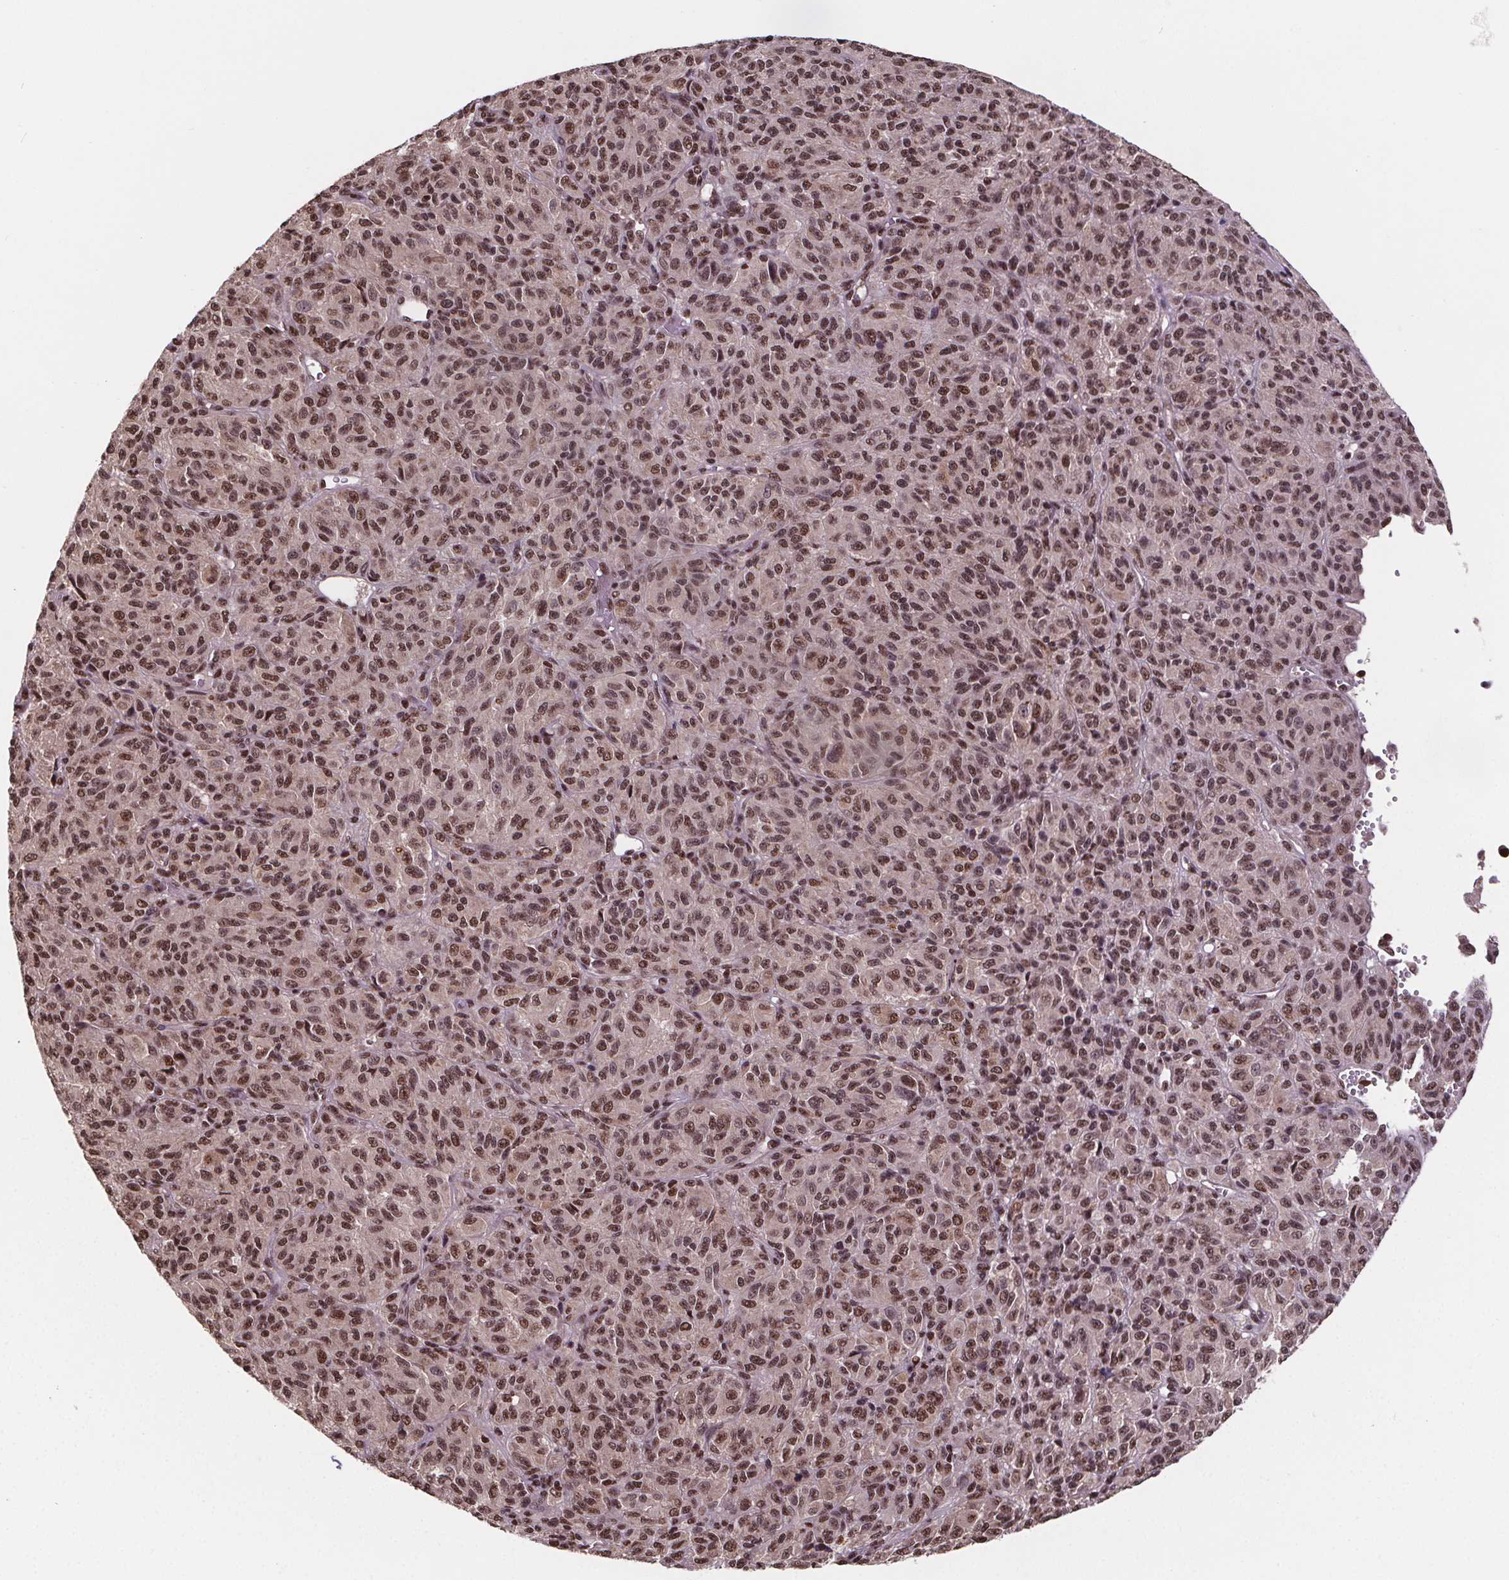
{"staining": {"intensity": "moderate", "quantity": ">75%", "location": "nuclear"}, "tissue": "melanoma", "cell_type": "Tumor cells", "image_type": "cancer", "snomed": [{"axis": "morphology", "description": "Malignant melanoma, Metastatic site"}, {"axis": "topography", "description": "Brain"}], "caption": "The photomicrograph reveals staining of malignant melanoma (metastatic site), revealing moderate nuclear protein staining (brown color) within tumor cells.", "gene": "JARID2", "patient": {"sex": "female", "age": 56}}